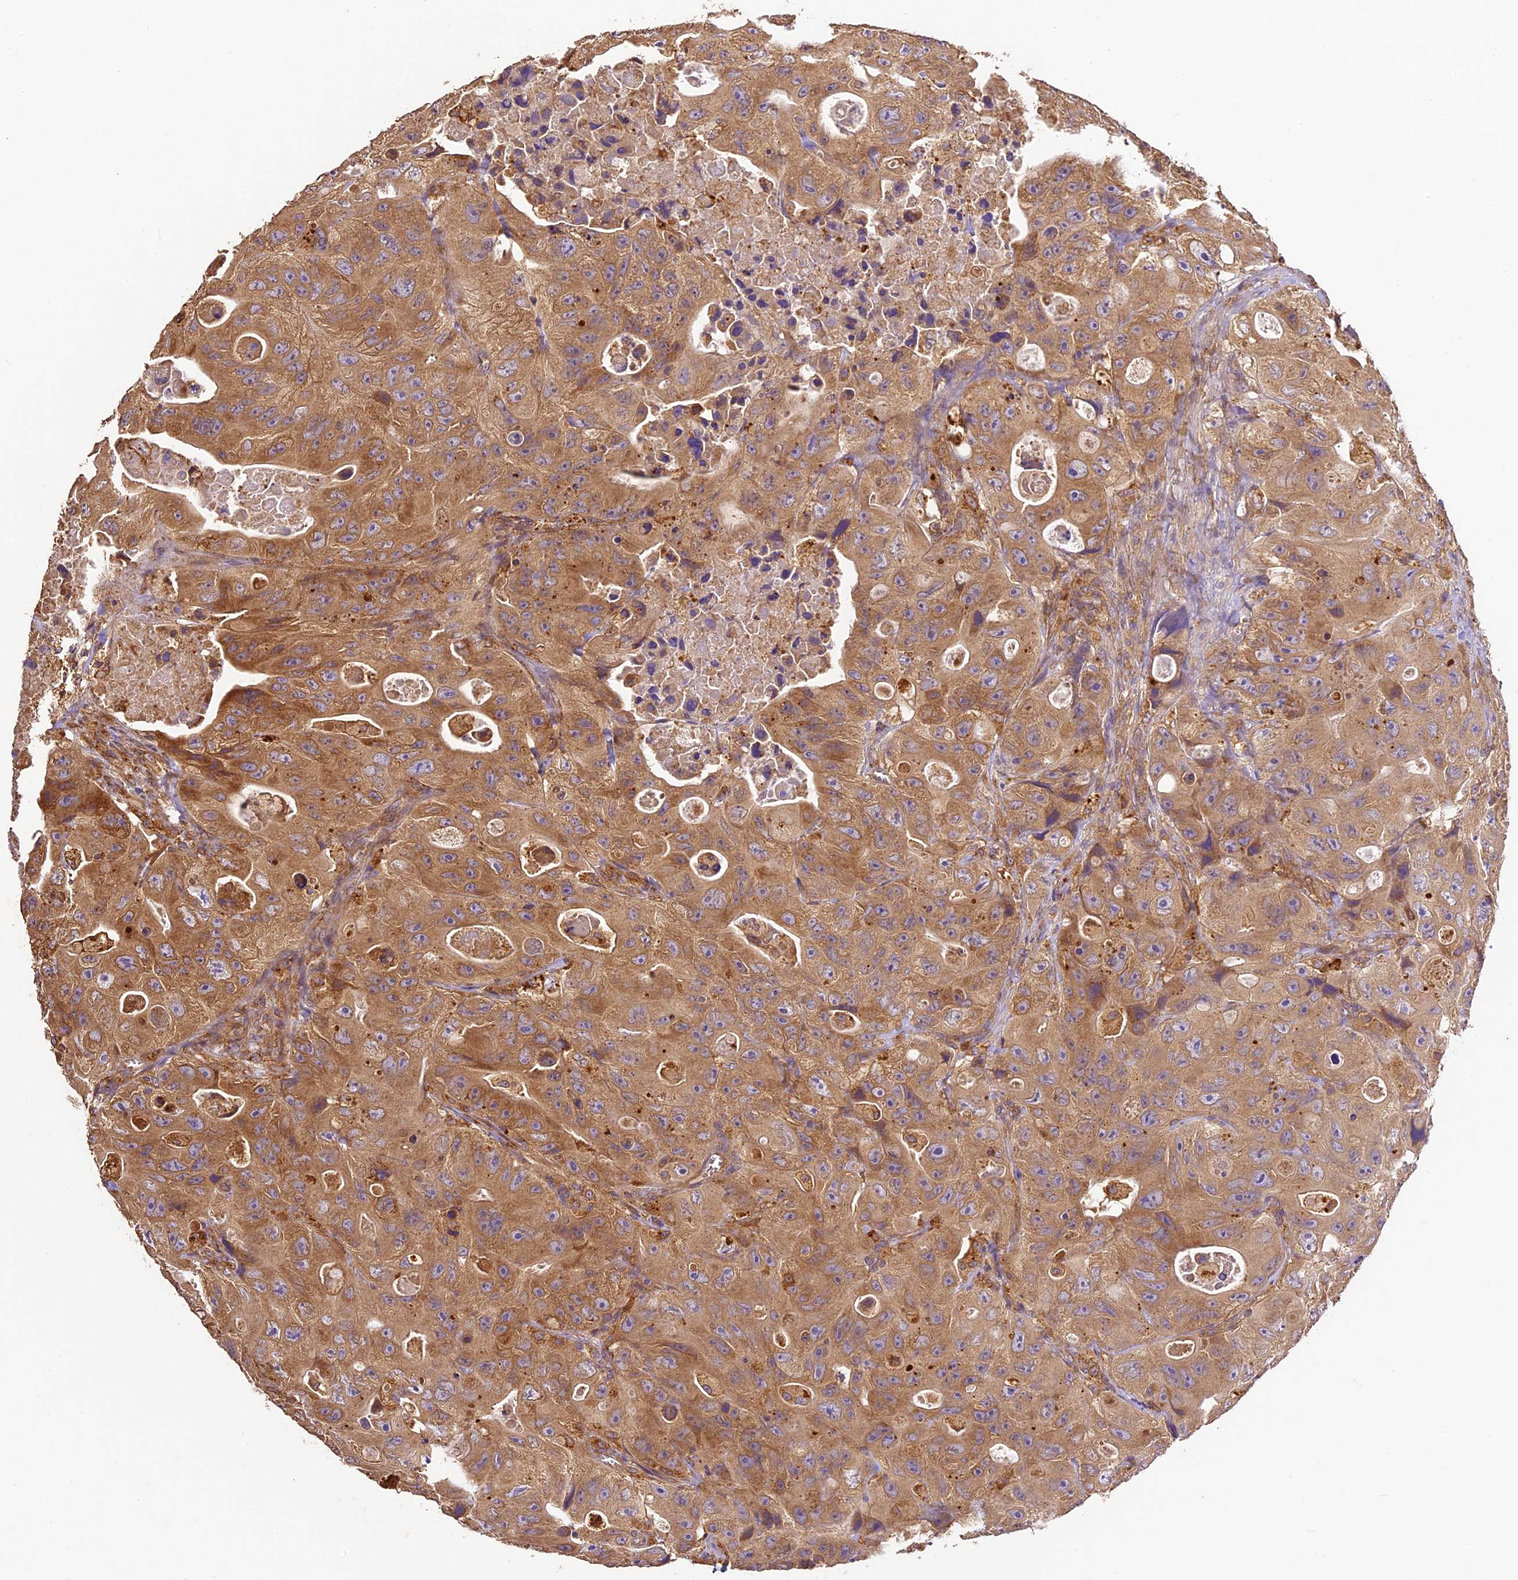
{"staining": {"intensity": "moderate", "quantity": ">75%", "location": "cytoplasmic/membranous"}, "tissue": "colorectal cancer", "cell_type": "Tumor cells", "image_type": "cancer", "snomed": [{"axis": "morphology", "description": "Adenocarcinoma, NOS"}, {"axis": "topography", "description": "Colon"}], "caption": "Protein analysis of colorectal cancer tissue demonstrates moderate cytoplasmic/membranous positivity in about >75% of tumor cells.", "gene": "BRAP", "patient": {"sex": "female", "age": 46}}